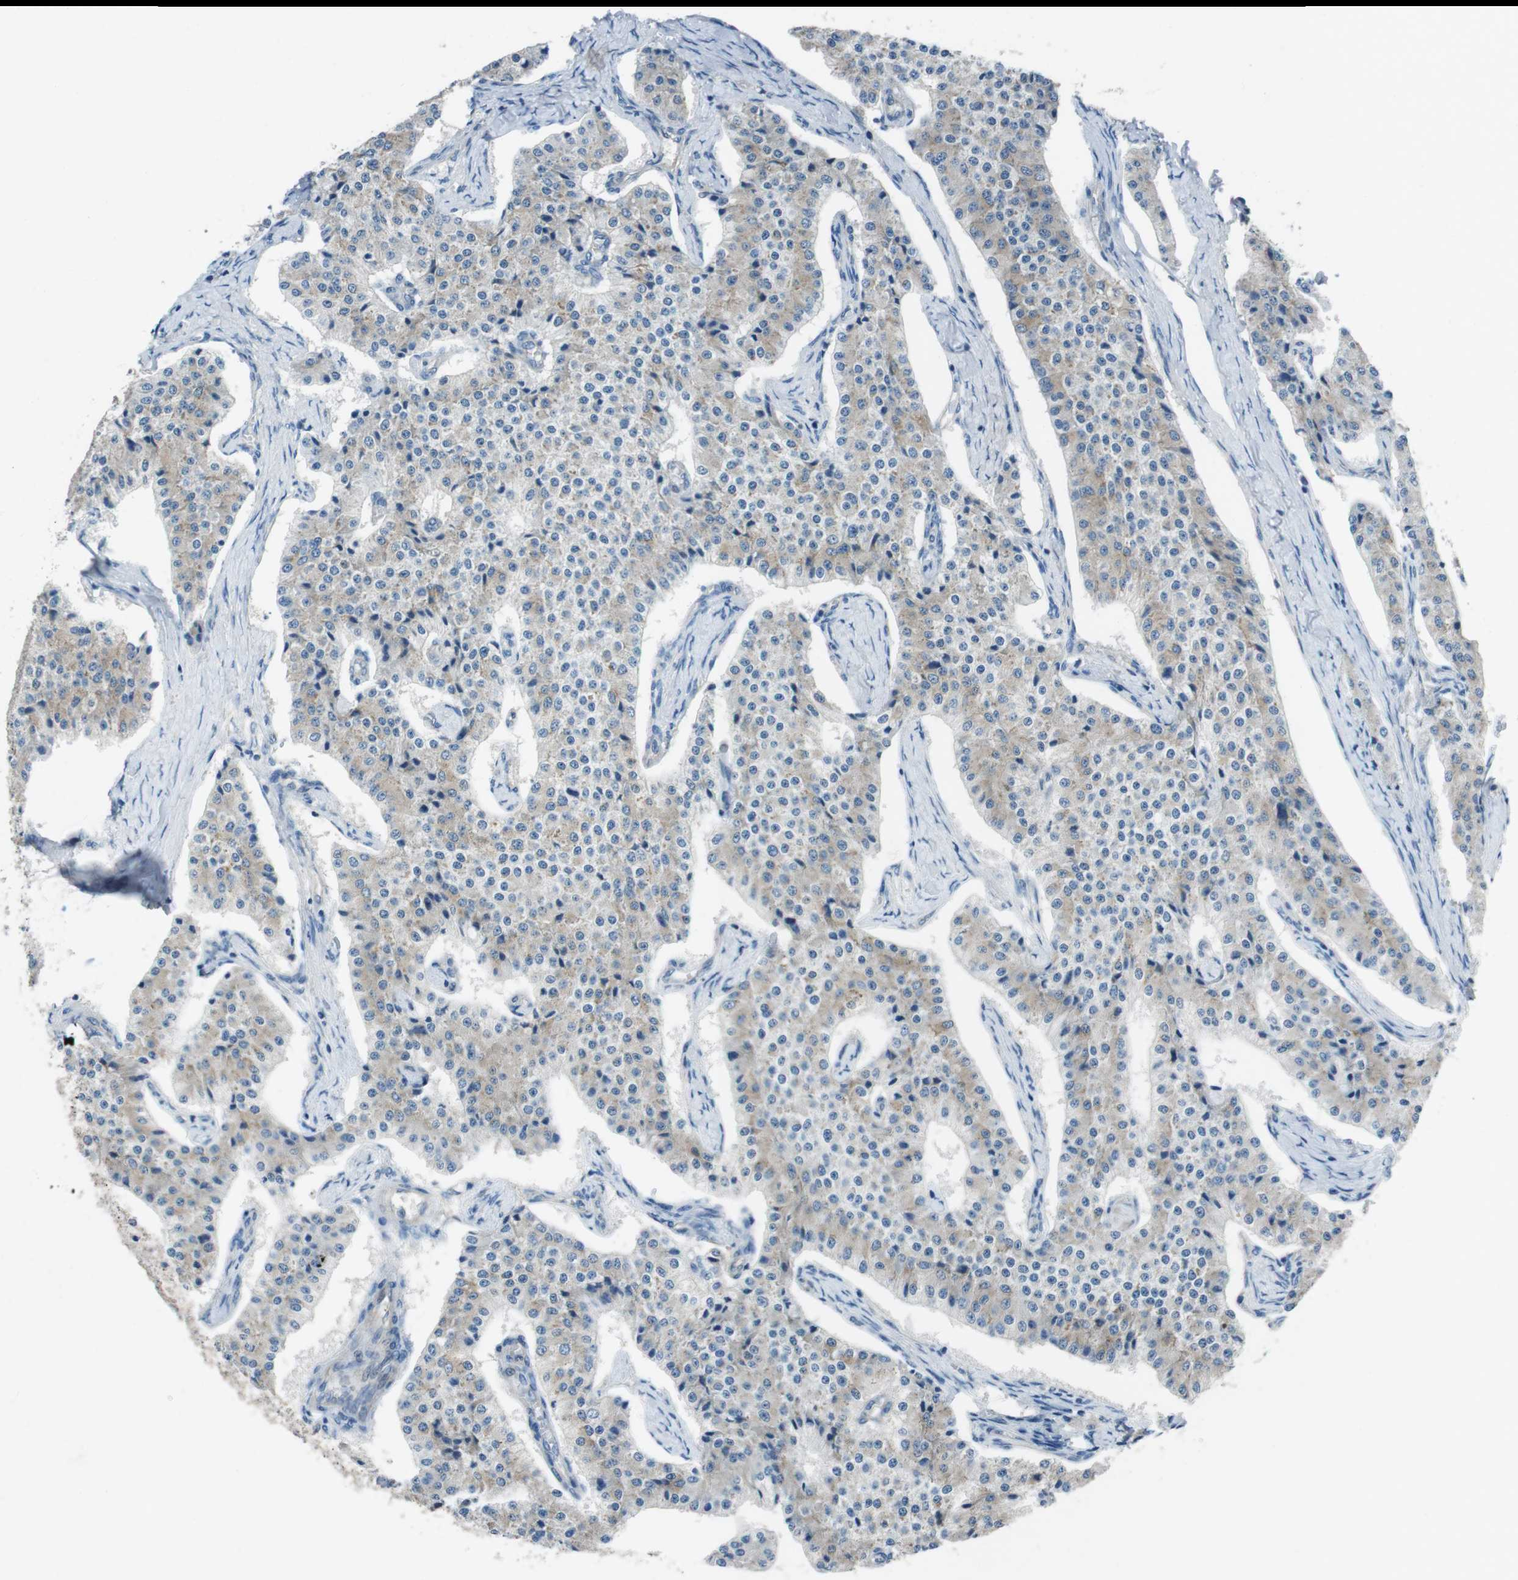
{"staining": {"intensity": "weak", "quantity": ">75%", "location": "cytoplasmic/membranous"}, "tissue": "carcinoid", "cell_type": "Tumor cells", "image_type": "cancer", "snomed": [{"axis": "morphology", "description": "Carcinoid, malignant, NOS"}, {"axis": "topography", "description": "Colon"}], "caption": "Tumor cells reveal low levels of weak cytoplasmic/membranous staining in about >75% of cells in carcinoid (malignant). The staining was performed using DAB, with brown indicating positive protein expression. Nuclei are stained blue with hematoxylin.", "gene": "CYP2C8", "patient": {"sex": "female", "age": 52}}